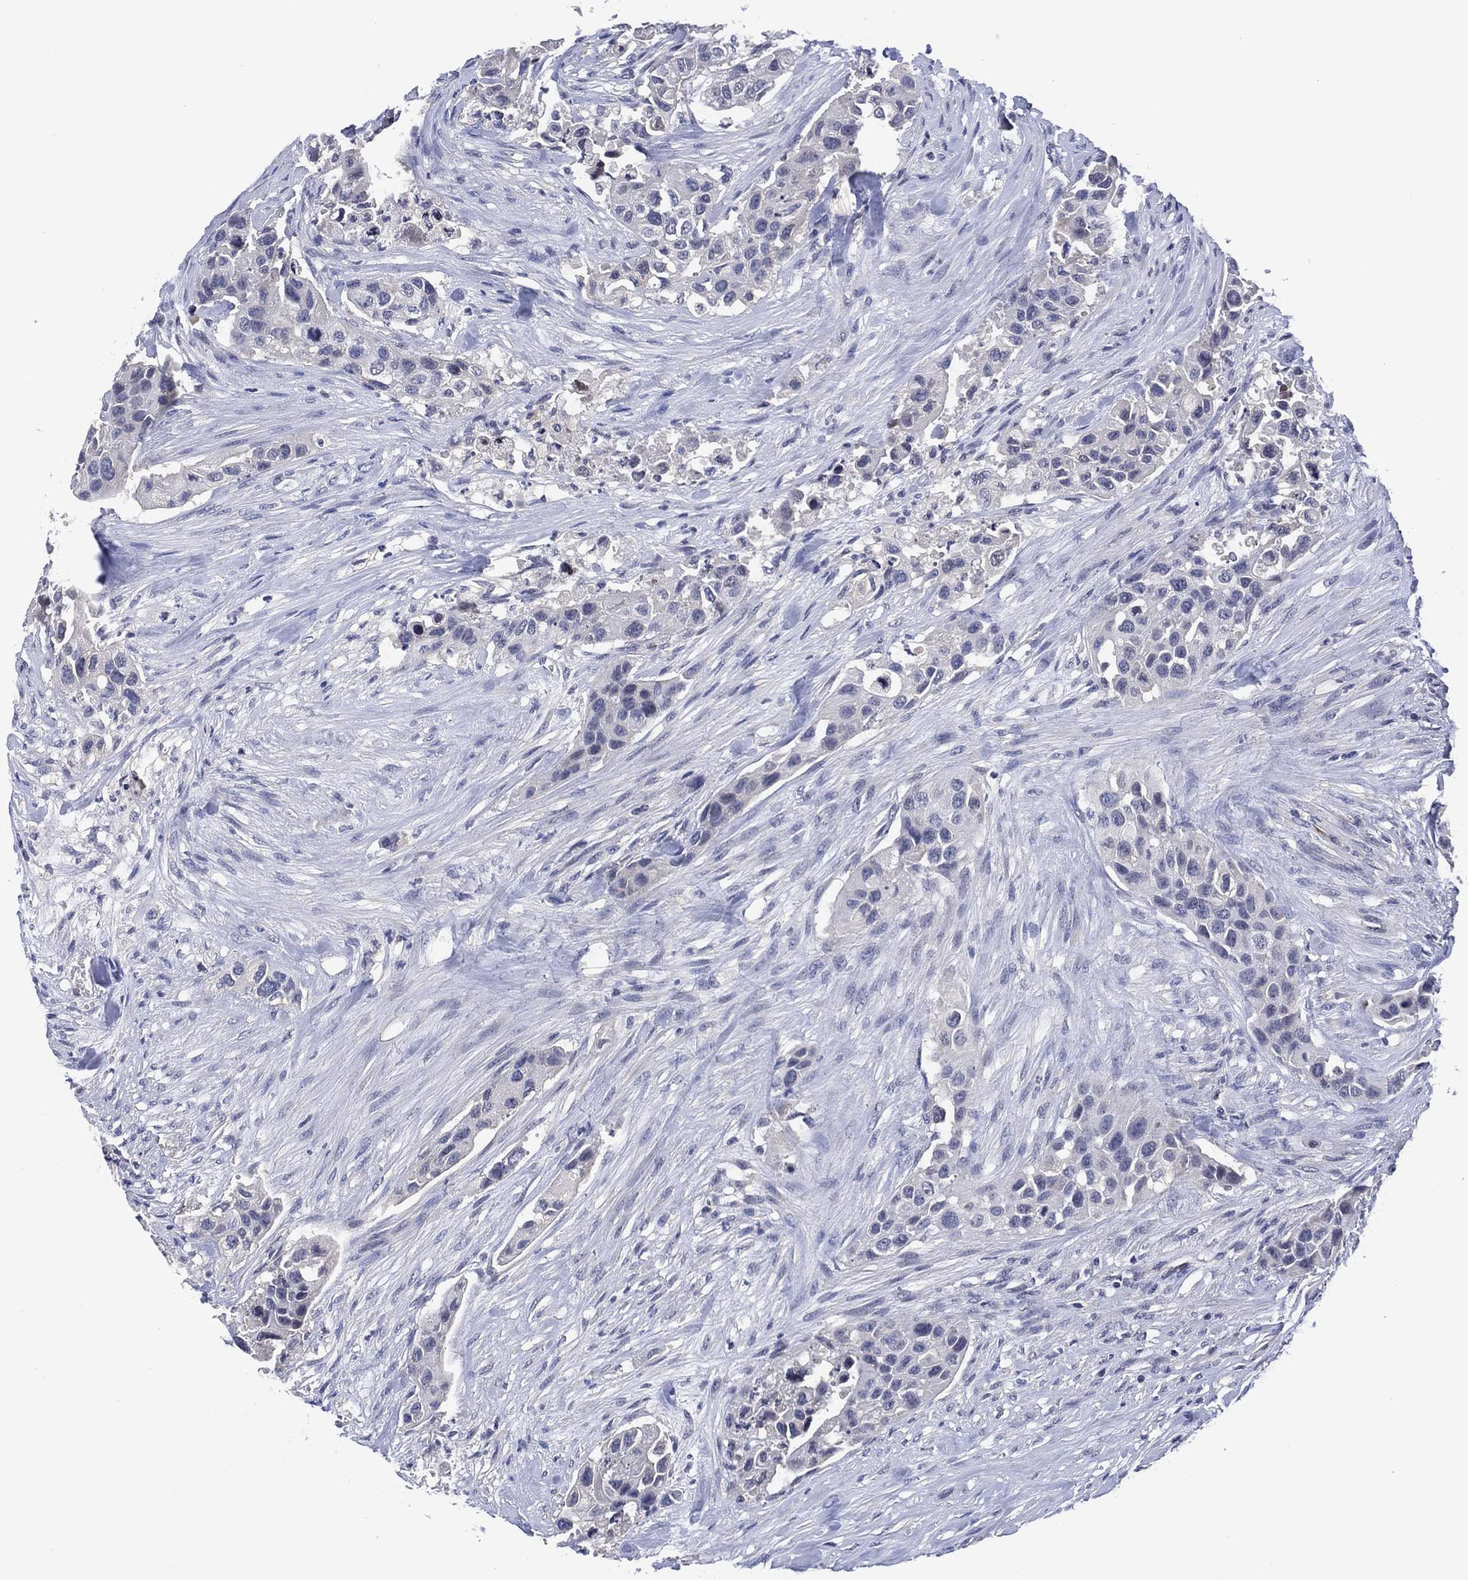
{"staining": {"intensity": "negative", "quantity": "none", "location": "none"}, "tissue": "urothelial cancer", "cell_type": "Tumor cells", "image_type": "cancer", "snomed": [{"axis": "morphology", "description": "Urothelial carcinoma, High grade"}, {"axis": "topography", "description": "Urinary bladder"}], "caption": "High-grade urothelial carcinoma was stained to show a protein in brown. There is no significant positivity in tumor cells.", "gene": "USP26", "patient": {"sex": "female", "age": 73}}